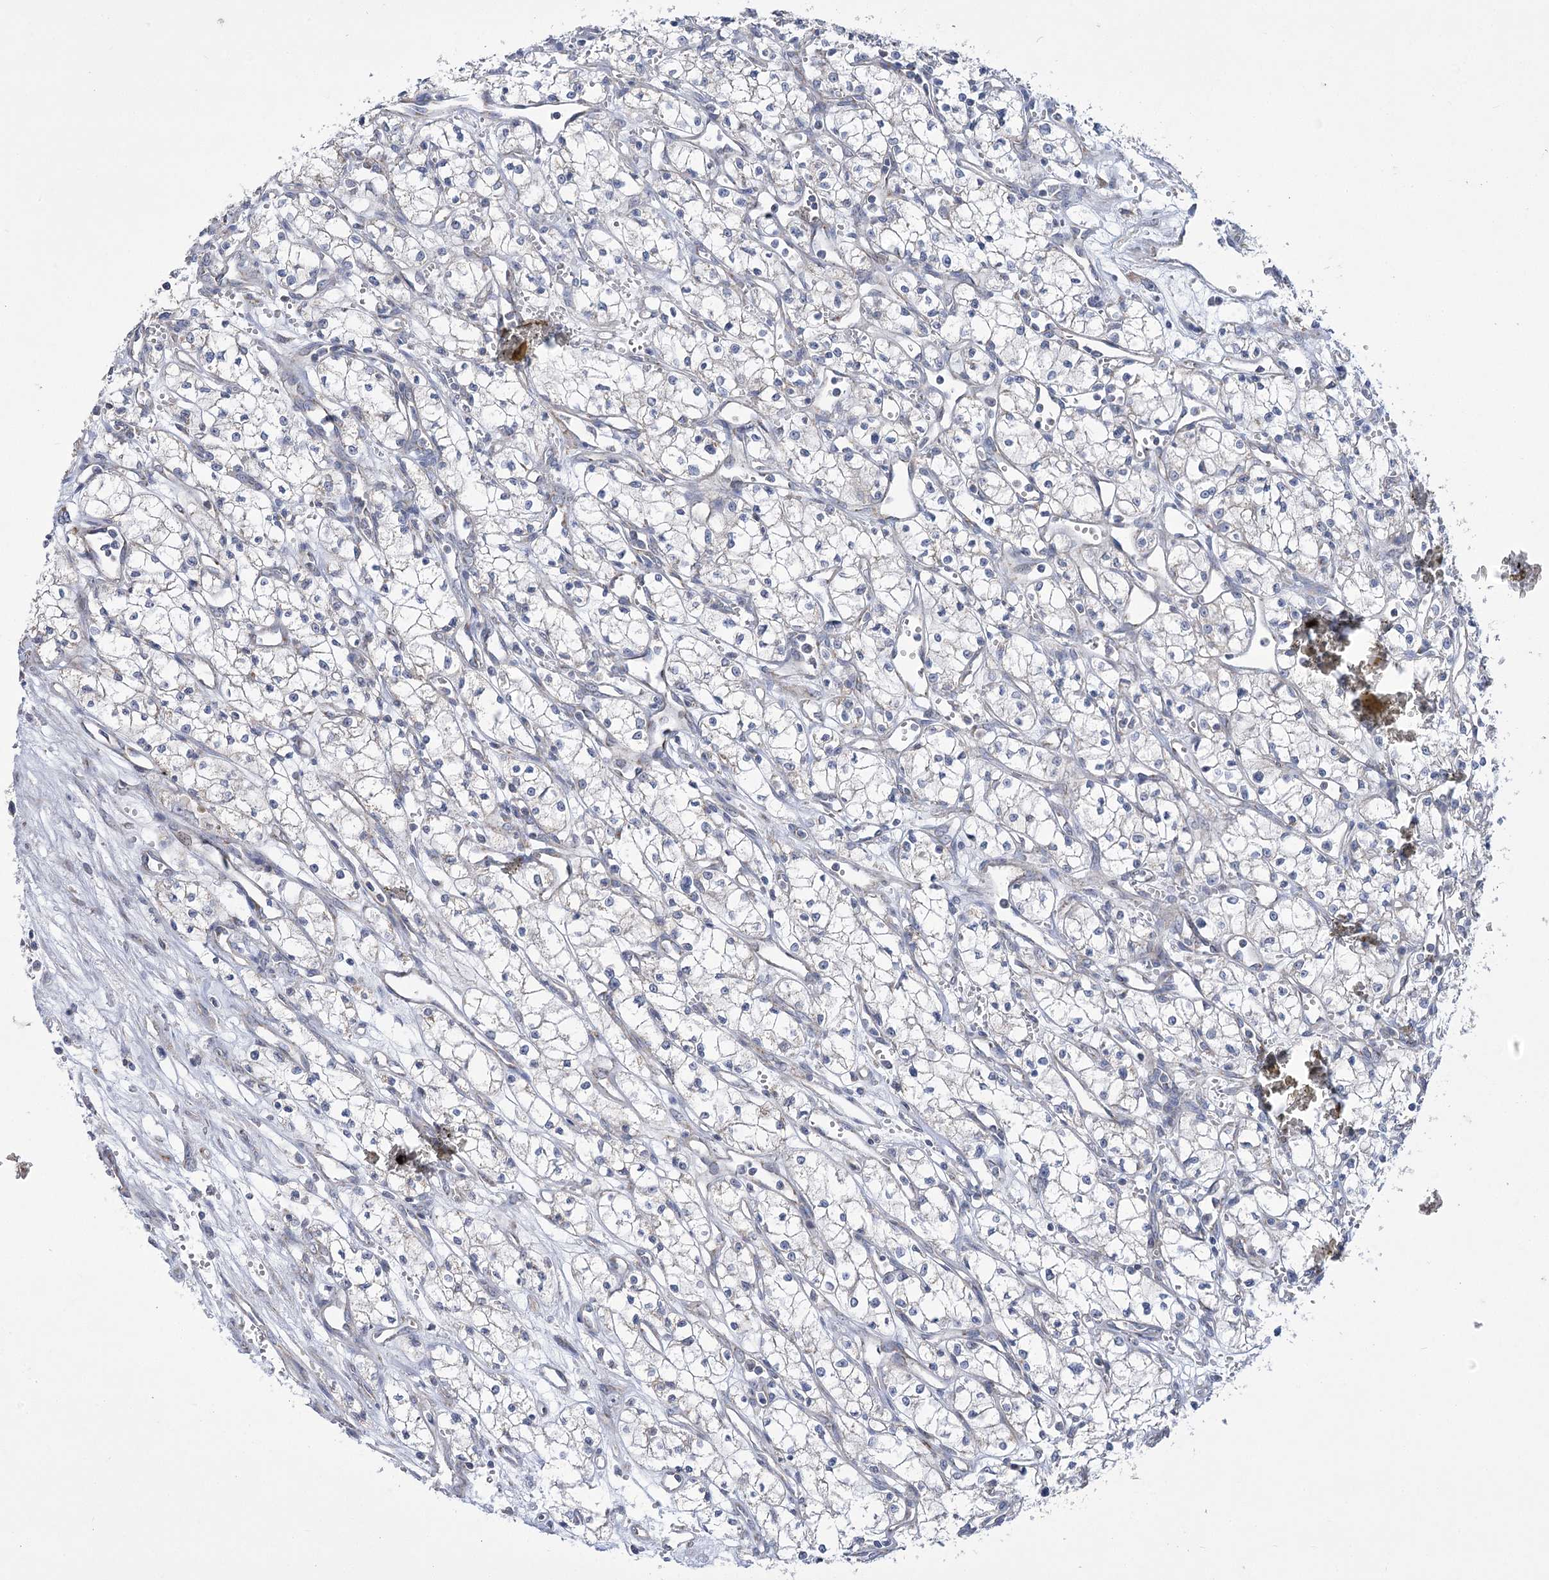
{"staining": {"intensity": "negative", "quantity": "none", "location": "none"}, "tissue": "renal cancer", "cell_type": "Tumor cells", "image_type": "cancer", "snomed": [{"axis": "morphology", "description": "Adenocarcinoma, NOS"}, {"axis": "topography", "description": "Kidney"}], "caption": "An IHC histopathology image of renal adenocarcinoma is shown. There is no staining in tumor cells of renal adenocarcinoma. (DAB (3,3'-diaminobenzidine) immunohistochemistry (IHC) with hematoxylin counter stain).", "gene": "PDHB", "patient": {"sex": "male", "age": 59}}